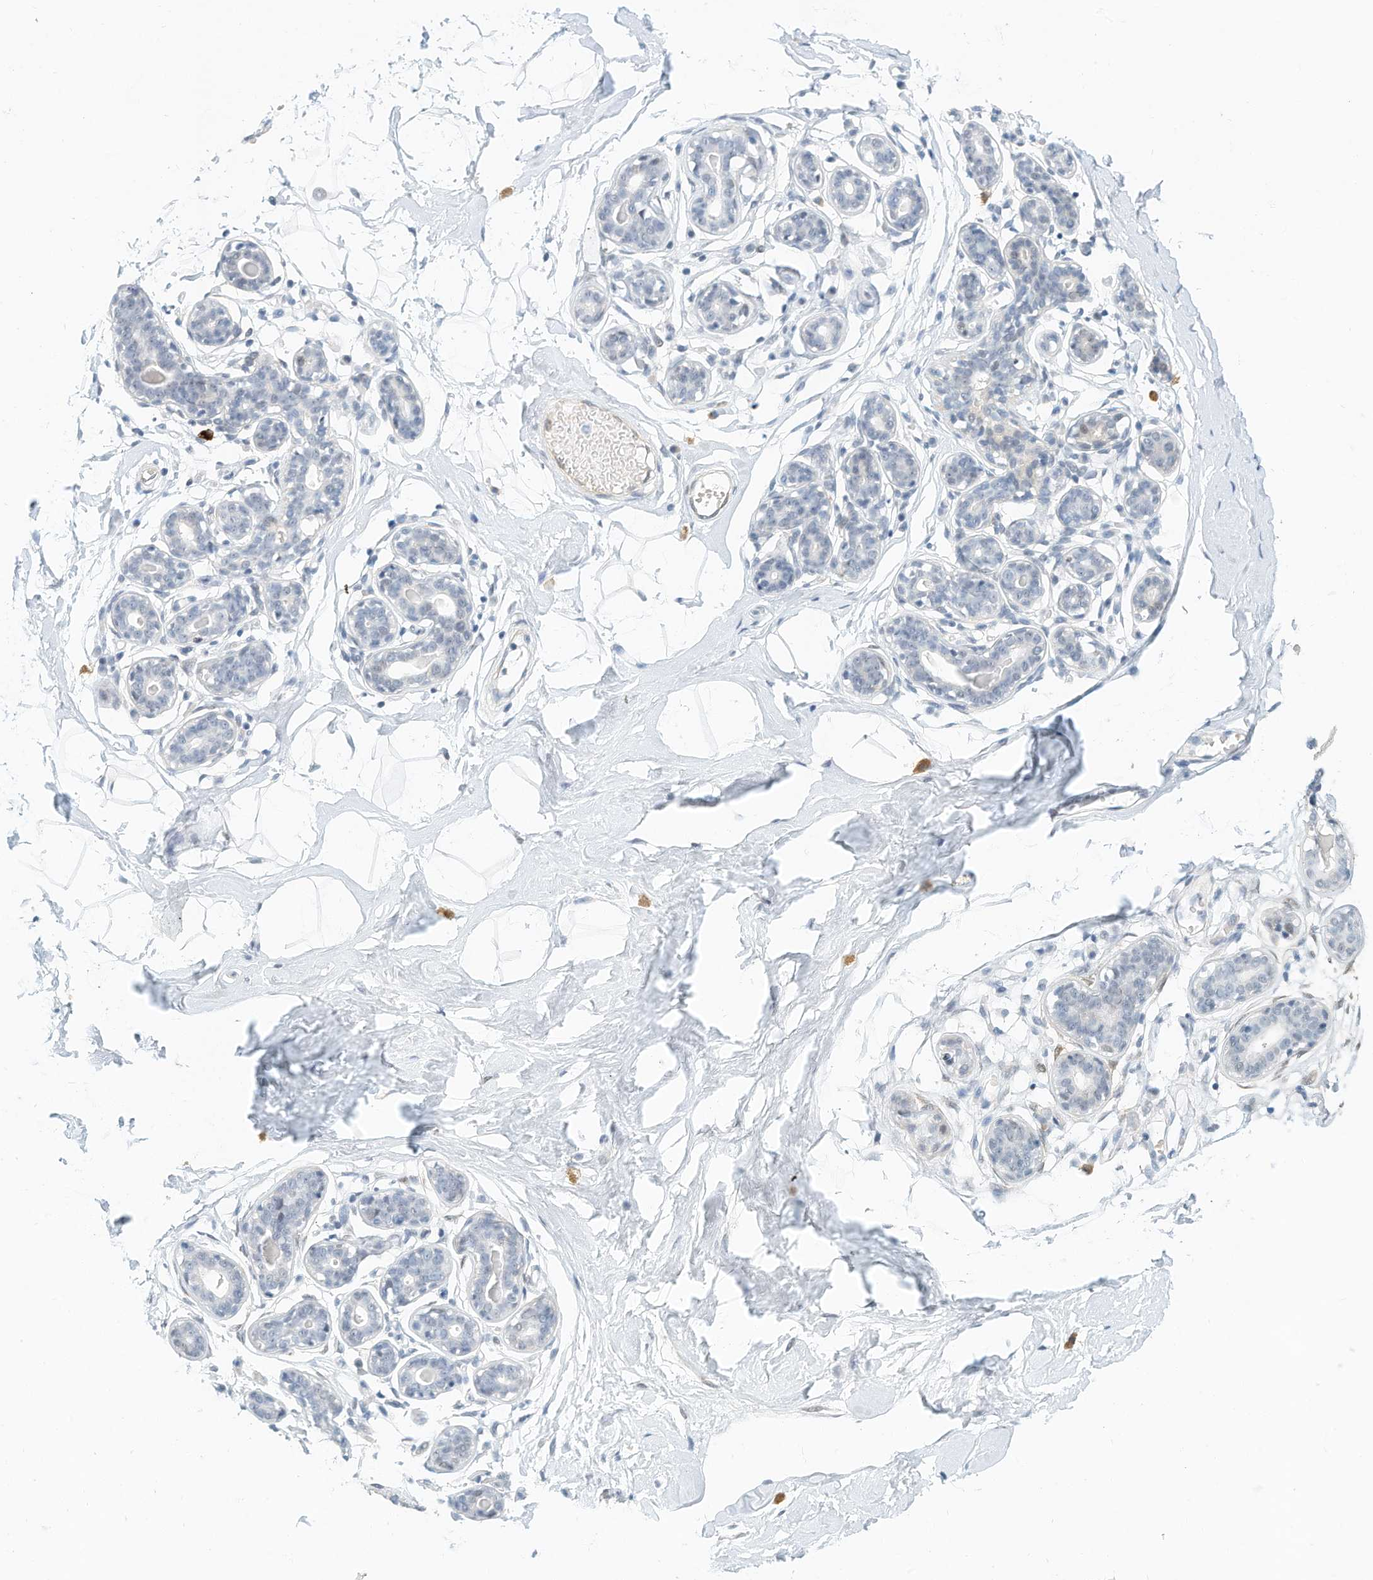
{"staining": {"intensity": "negative", "quantity": "none", "location": "none"}, "tissue": "breast", "cell_type": "Adipocytes", "image_type": "normal", "snomed": [{"axis": "morphology", "description": "Normal tissue, NOS"}, {"axis": "topography", "description": "Breast"}], "caption": "Histopathology image shows no protein expression in adipocytes of benign breast. (Stains: DAB IHC with hematoxylin counter stain, Microscopy: brightfield microscopy at high magnification).", "gene": "ARHGAP28", "patient": {"sex": "female", "age": 23}}